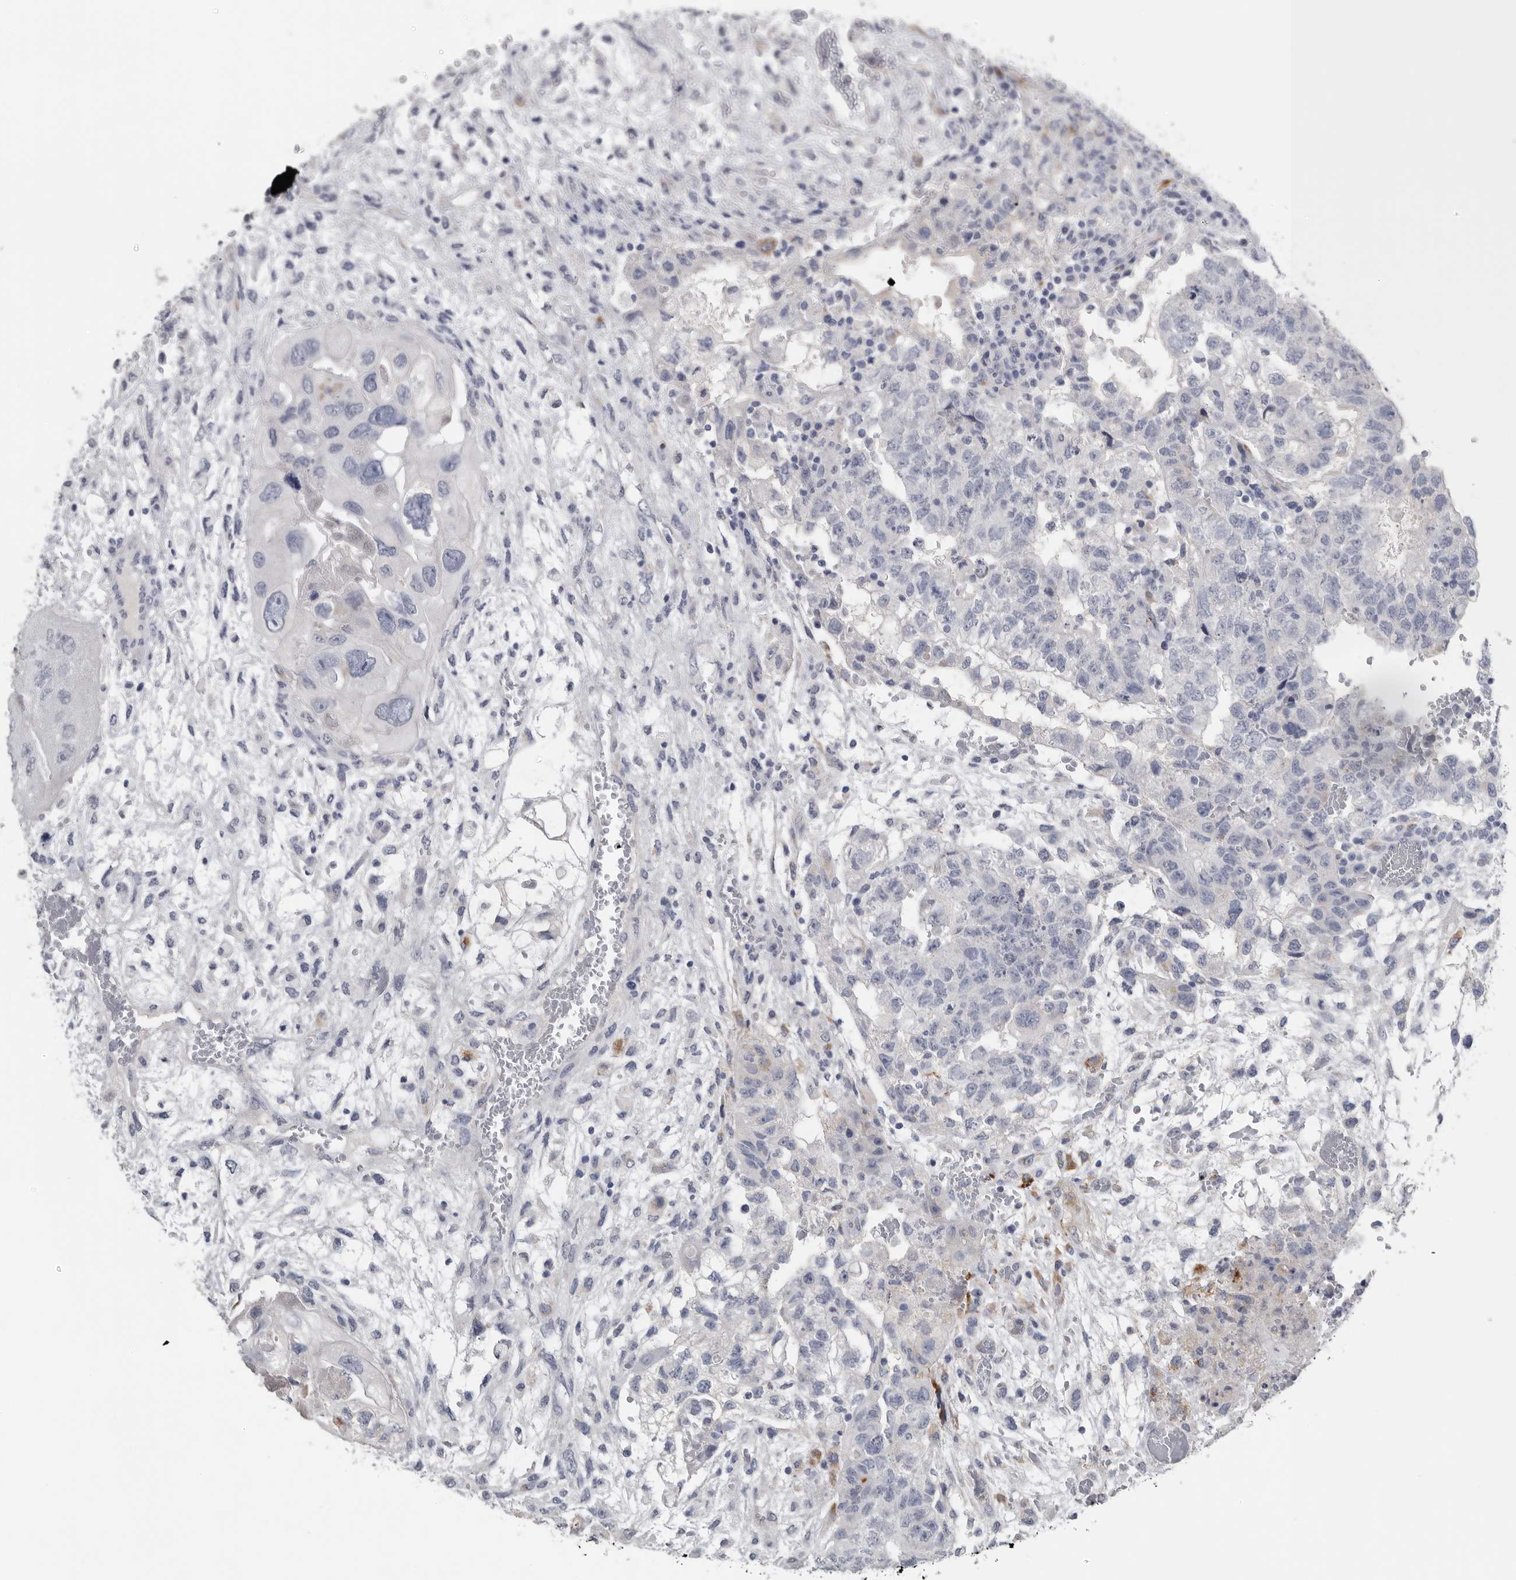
{"staining": {"intensity": "negative", "quantity": "none", "location": "none"}, "tissue": "testis cancer", "cell_type": "Tumor cells", "image_type": "cancer", "snomed": [{"axis": "morphology", "description": "Carcinoma, Embryonal, NOS"}, {"axis": "topography", "description": "Testis"}], "caption": "There is no significant staining in tumor cells of embryonal carcinoma (testis). (Immunohistochemistry (ihc), brightfield microscopy, high magnification).", "gene": "TIMP1", "patient": {"sex": "male", "age": 36}}